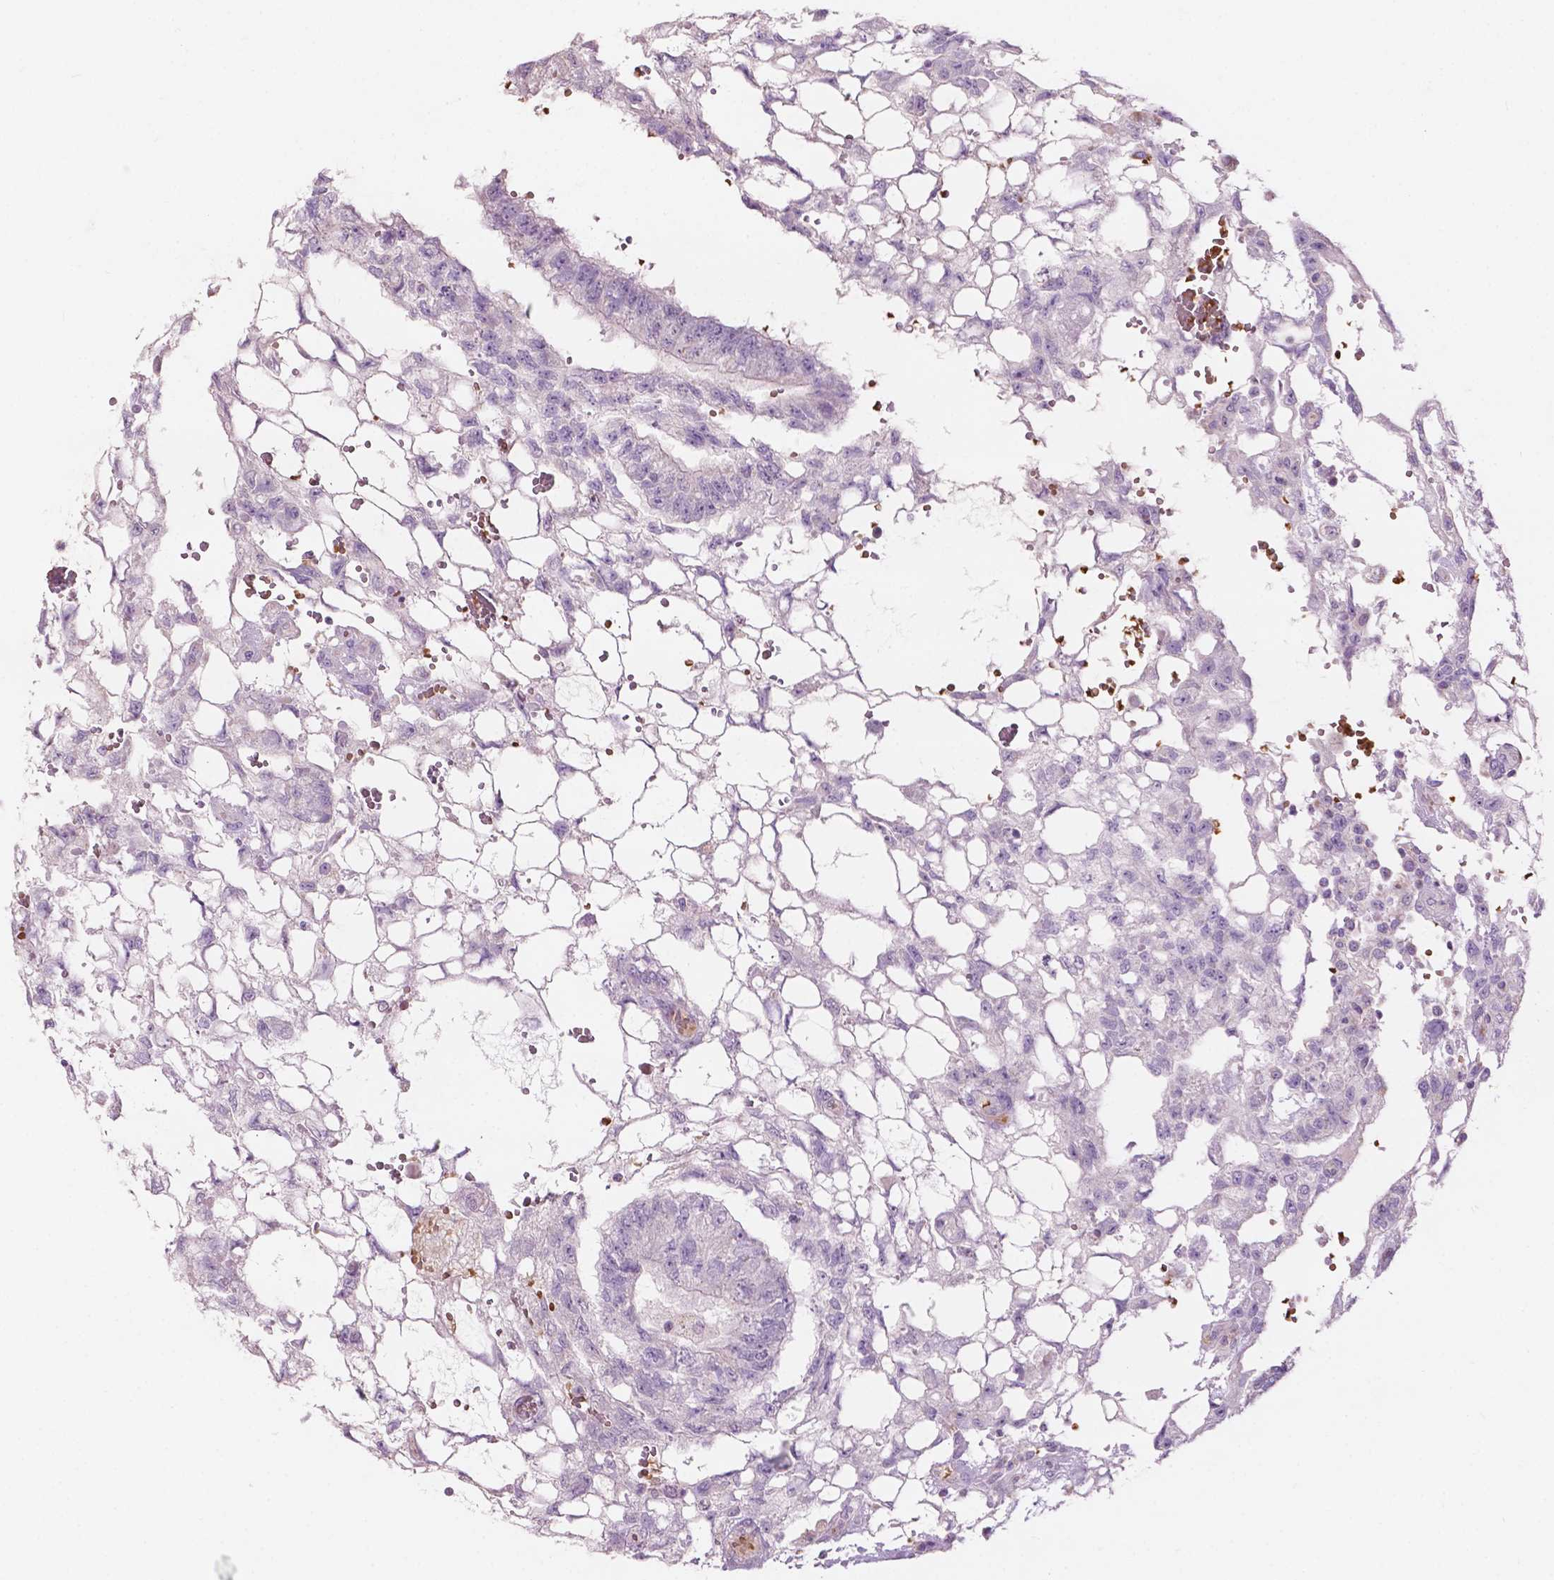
{"staining": {"intensity": "negative", "quantity": "none", "location": "none"}, "tissue": "testis cancer", "cell_type": "Tumor cells", "image_type": "cancer", "snomed": [{"axis": "morphology", "description": "Carcinoma, Embryonal, NOS"}, {"axis": "topography", "description": "Testis"}], "caption": "High magnification brightfield microscopy of testis cancer (embryonal carcinoma) stained with DAB (3,3'-diaminobenzidine) (brown) and counterstained with hematoxylin (blue): tumor cells show no significant expression.", "gene": "NDUFS1", "patient": {"sex": "male", "age": 32}}